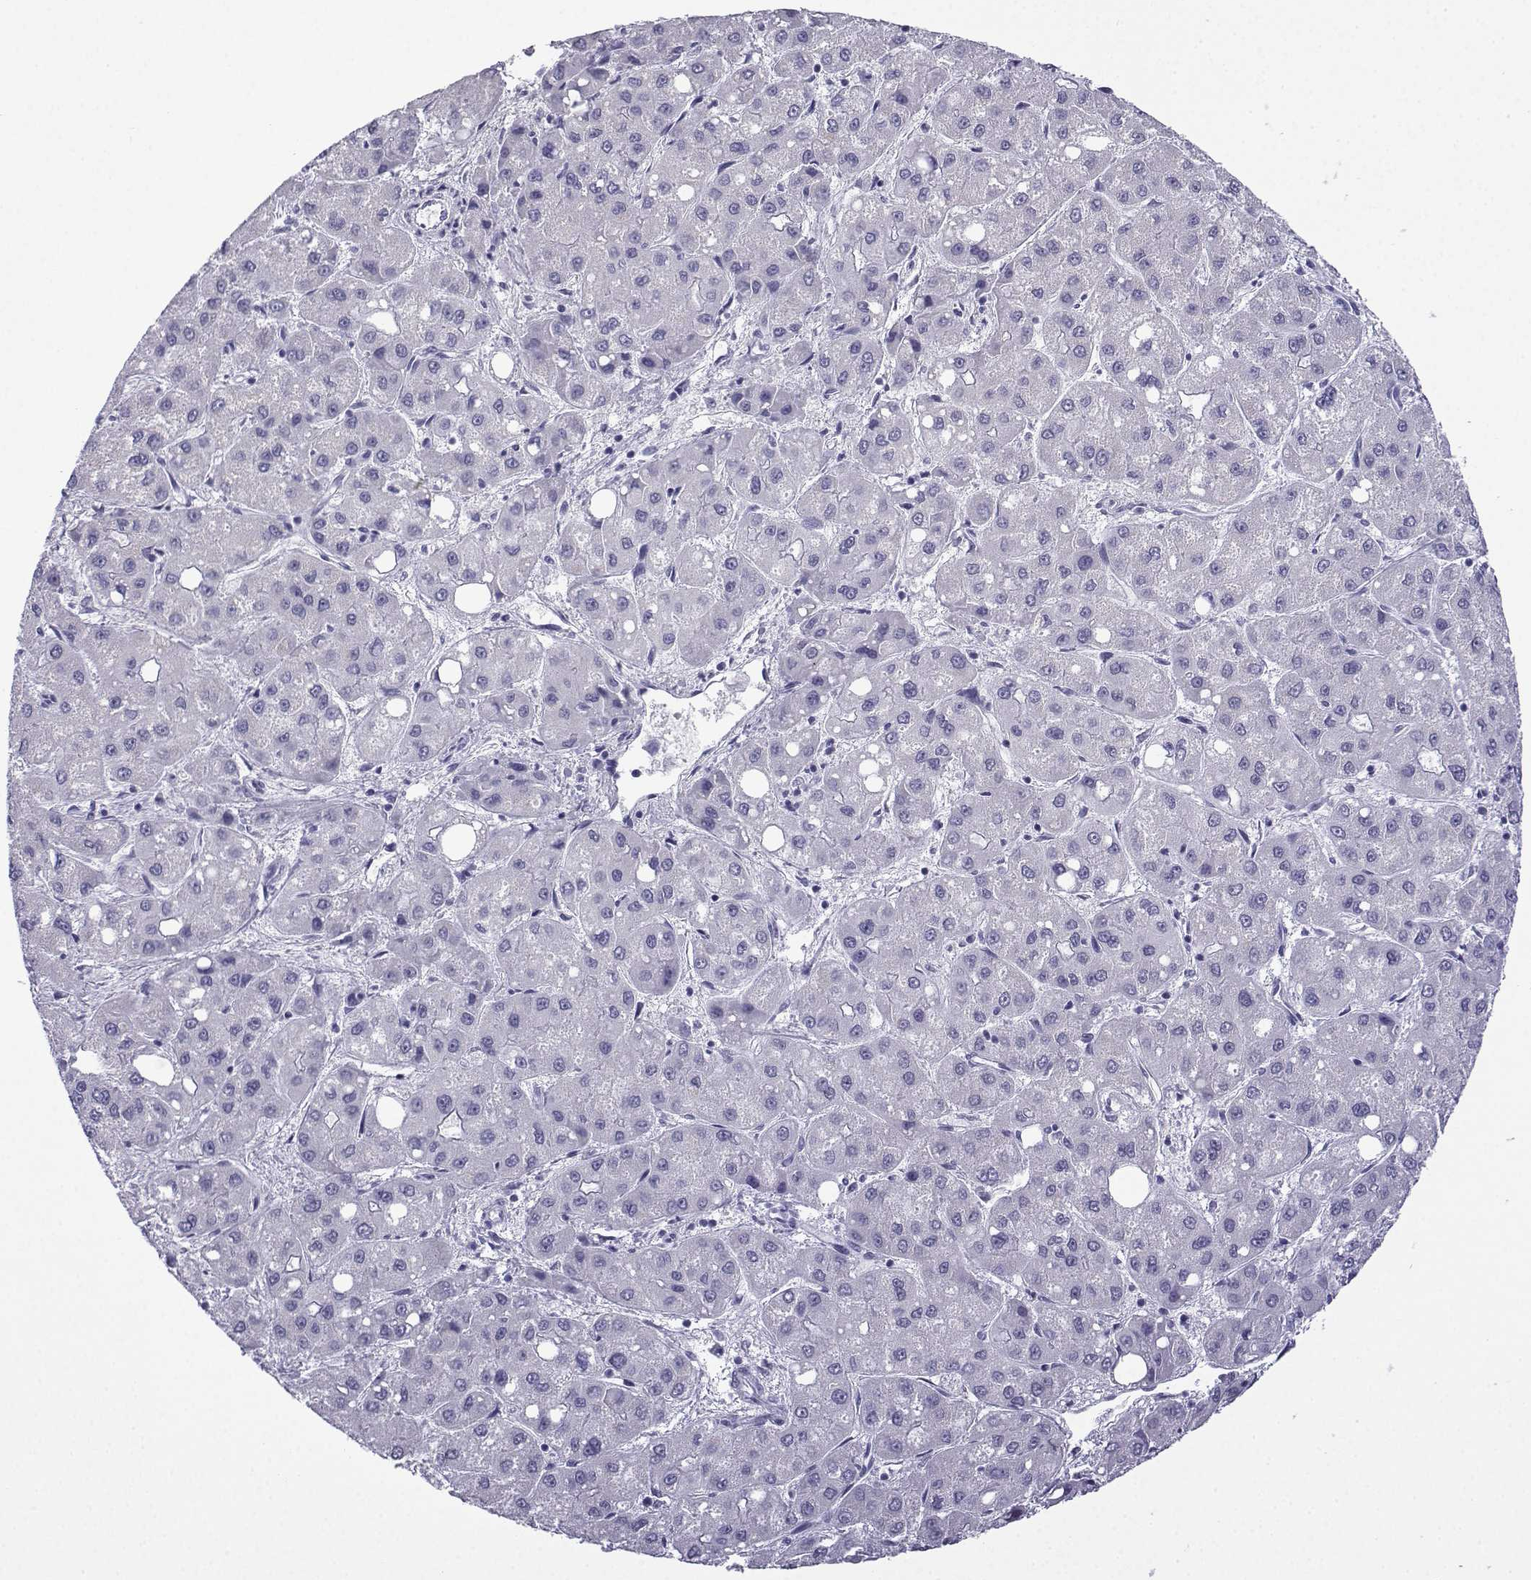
{"staining": {"intensity": "negative", "quantity": "none", "location": "none"}, "tissue": "liver cancer", "cell_type": "Tumor cells", "image_type": "cancer", "snomed": [{"axis": "morphology", "description": "Carcinoma, Hepatocellular, NOS"}, {"axis": "topography", "description": "Liver"}], "caption": "Liver cancer (hepatocellular carcinoma) stained for a protein using immunohistochemistry reveals no expression tumor cells.", "gene": "ACRBP", "patient": {"sex": "male", "age": 73}}